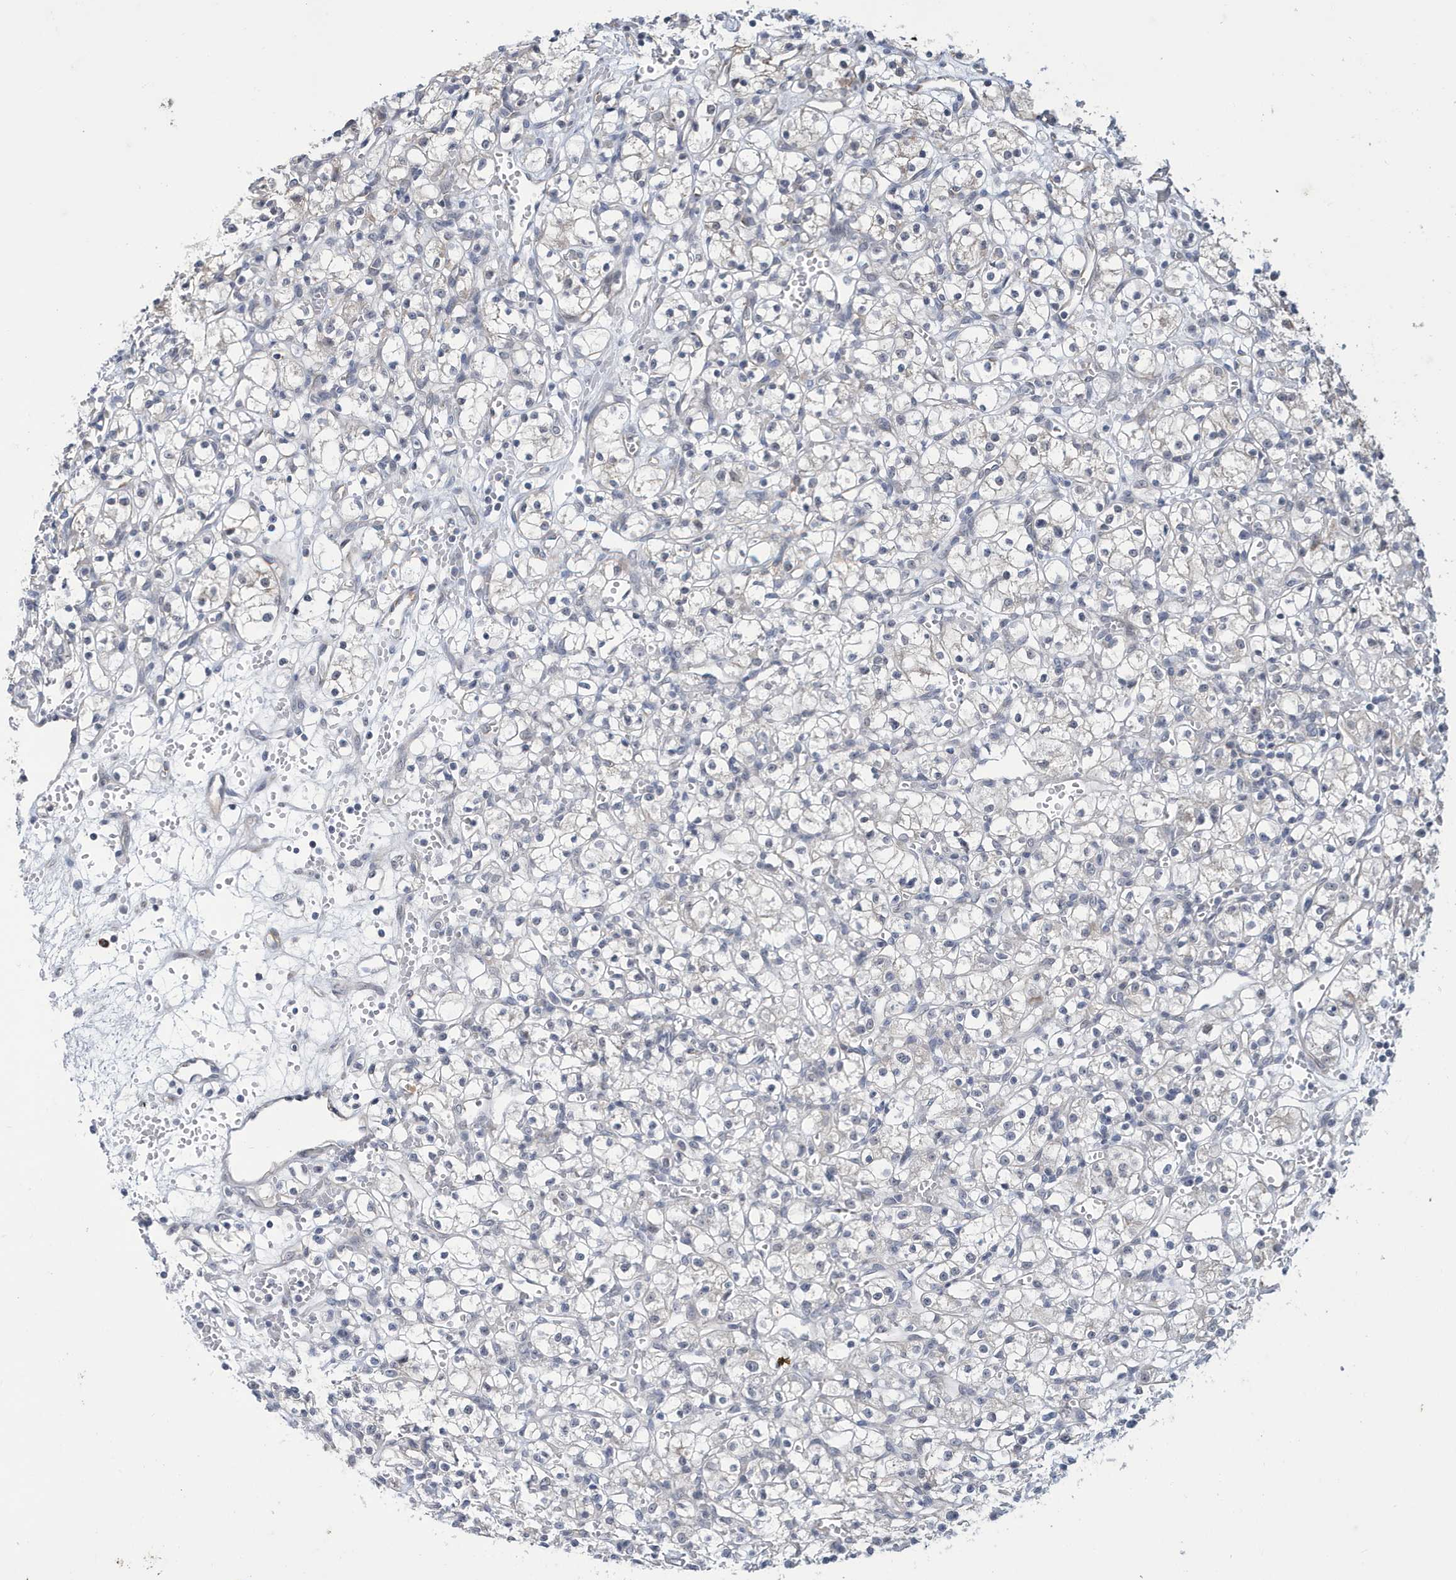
{"staining": {"intensity": "negative", "quantity": "none", "location": "none"}, "tissue": "renal cancer", "cell_type": "Tumor cells", "image_type": "cancer", "snomed": [{"axis": "morphology", "description": "Adenocarcinoma, NOS"}, {"axis": "topography", "description": "Kidney"}], "caption": "The photomicrograph exhibits no staining of tumor cells in renal cancer (adenocarcinoma).", "gene": "ZNF654", "patient": {"sex": "female", "age": 59}}